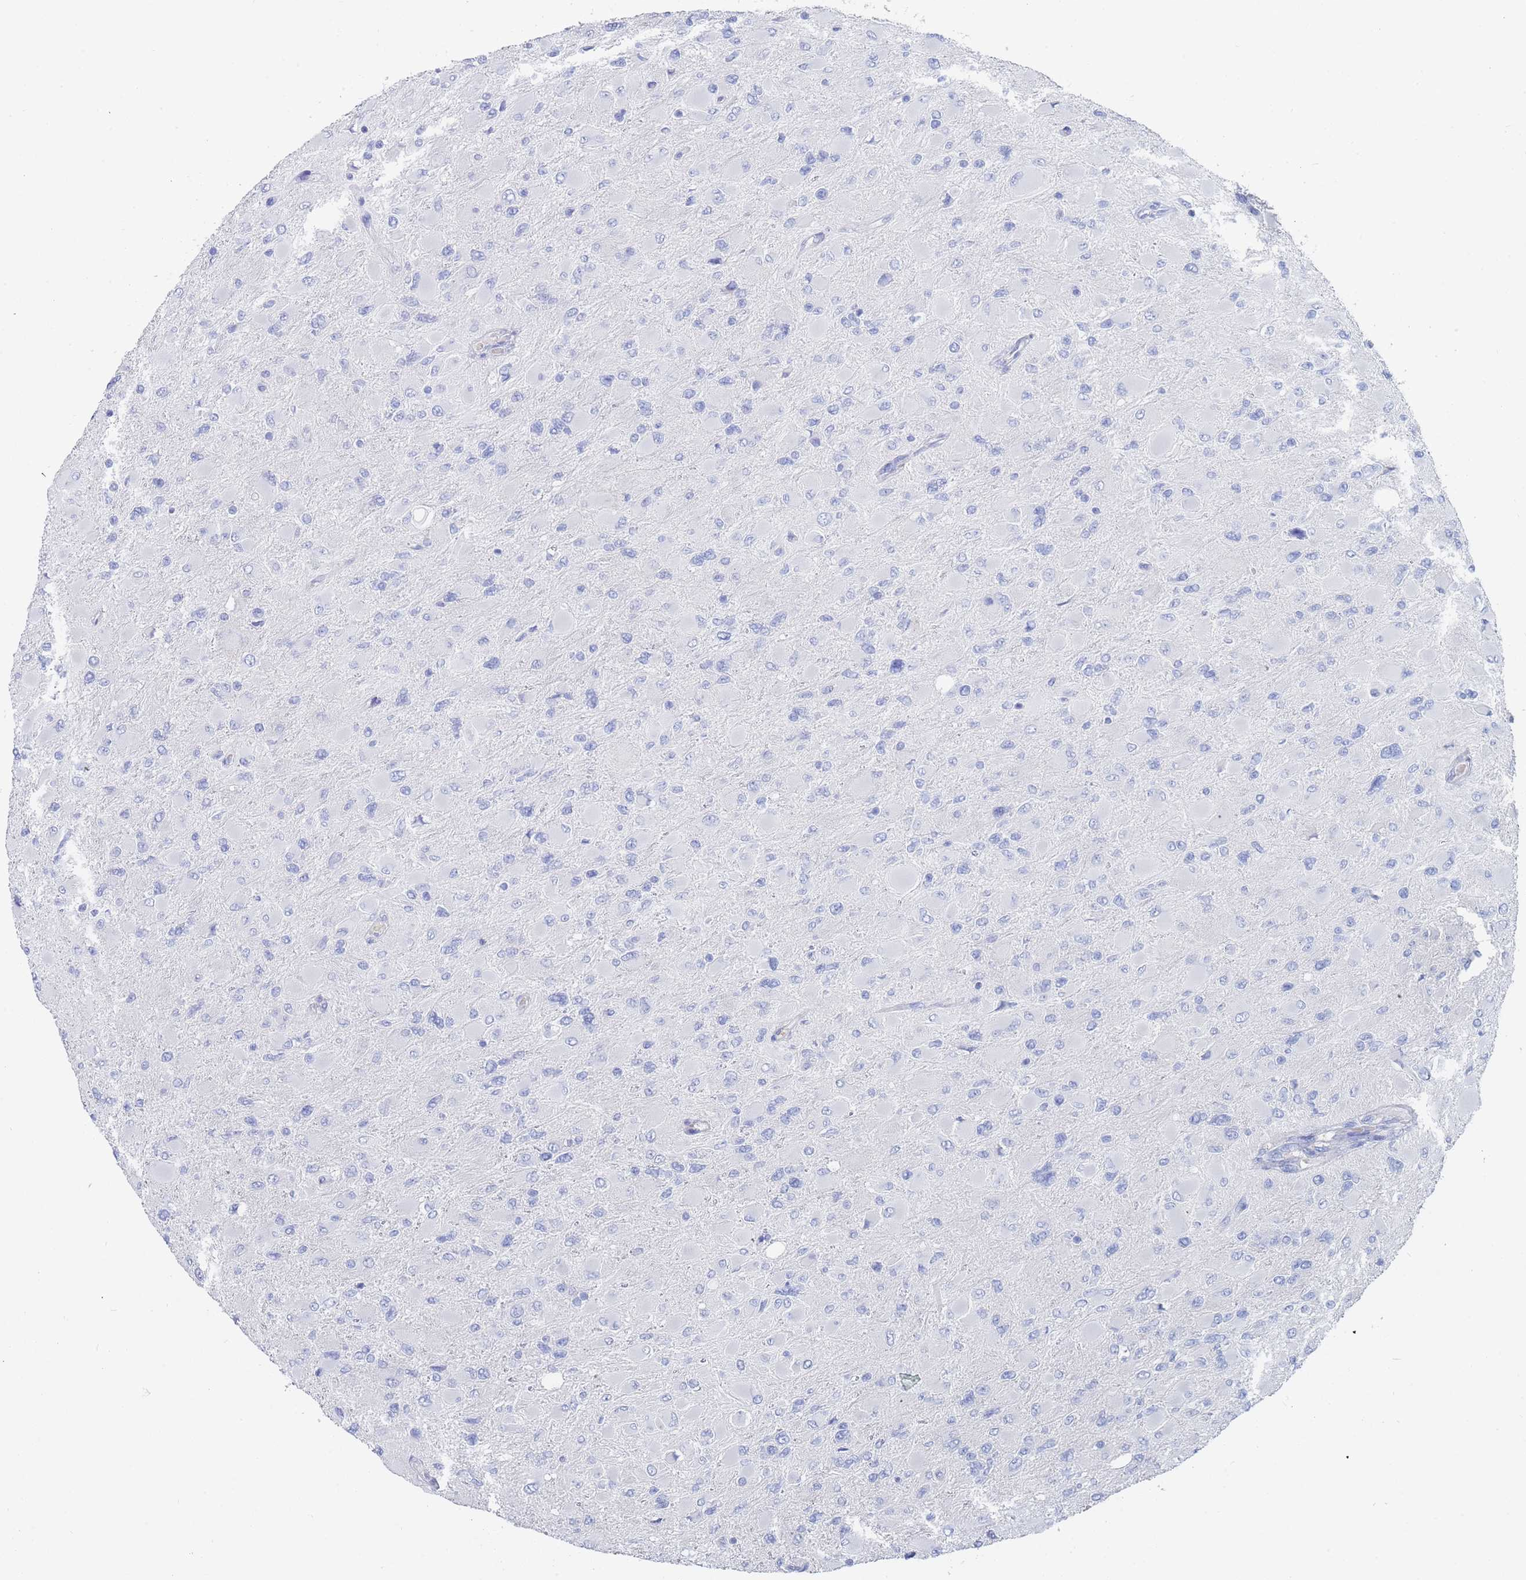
{"staining": {"intensity": "negative", "quantity": "none", "location": "none"}, "tissue": "glioma", "cell_type": "Tumor cells", "image_type": "cancer", "snomed": [{"axis": "morphology", "description": "Glioma, malignant, High grade"}, {"axis": "topography", "description": "Cerebral cortex"}], "caption": "Micrograph shows no protein positivity in tumor cells of glioma tissue.", "gene": "SLC25A35", "patient": {"sex": "female", "age": 36}}